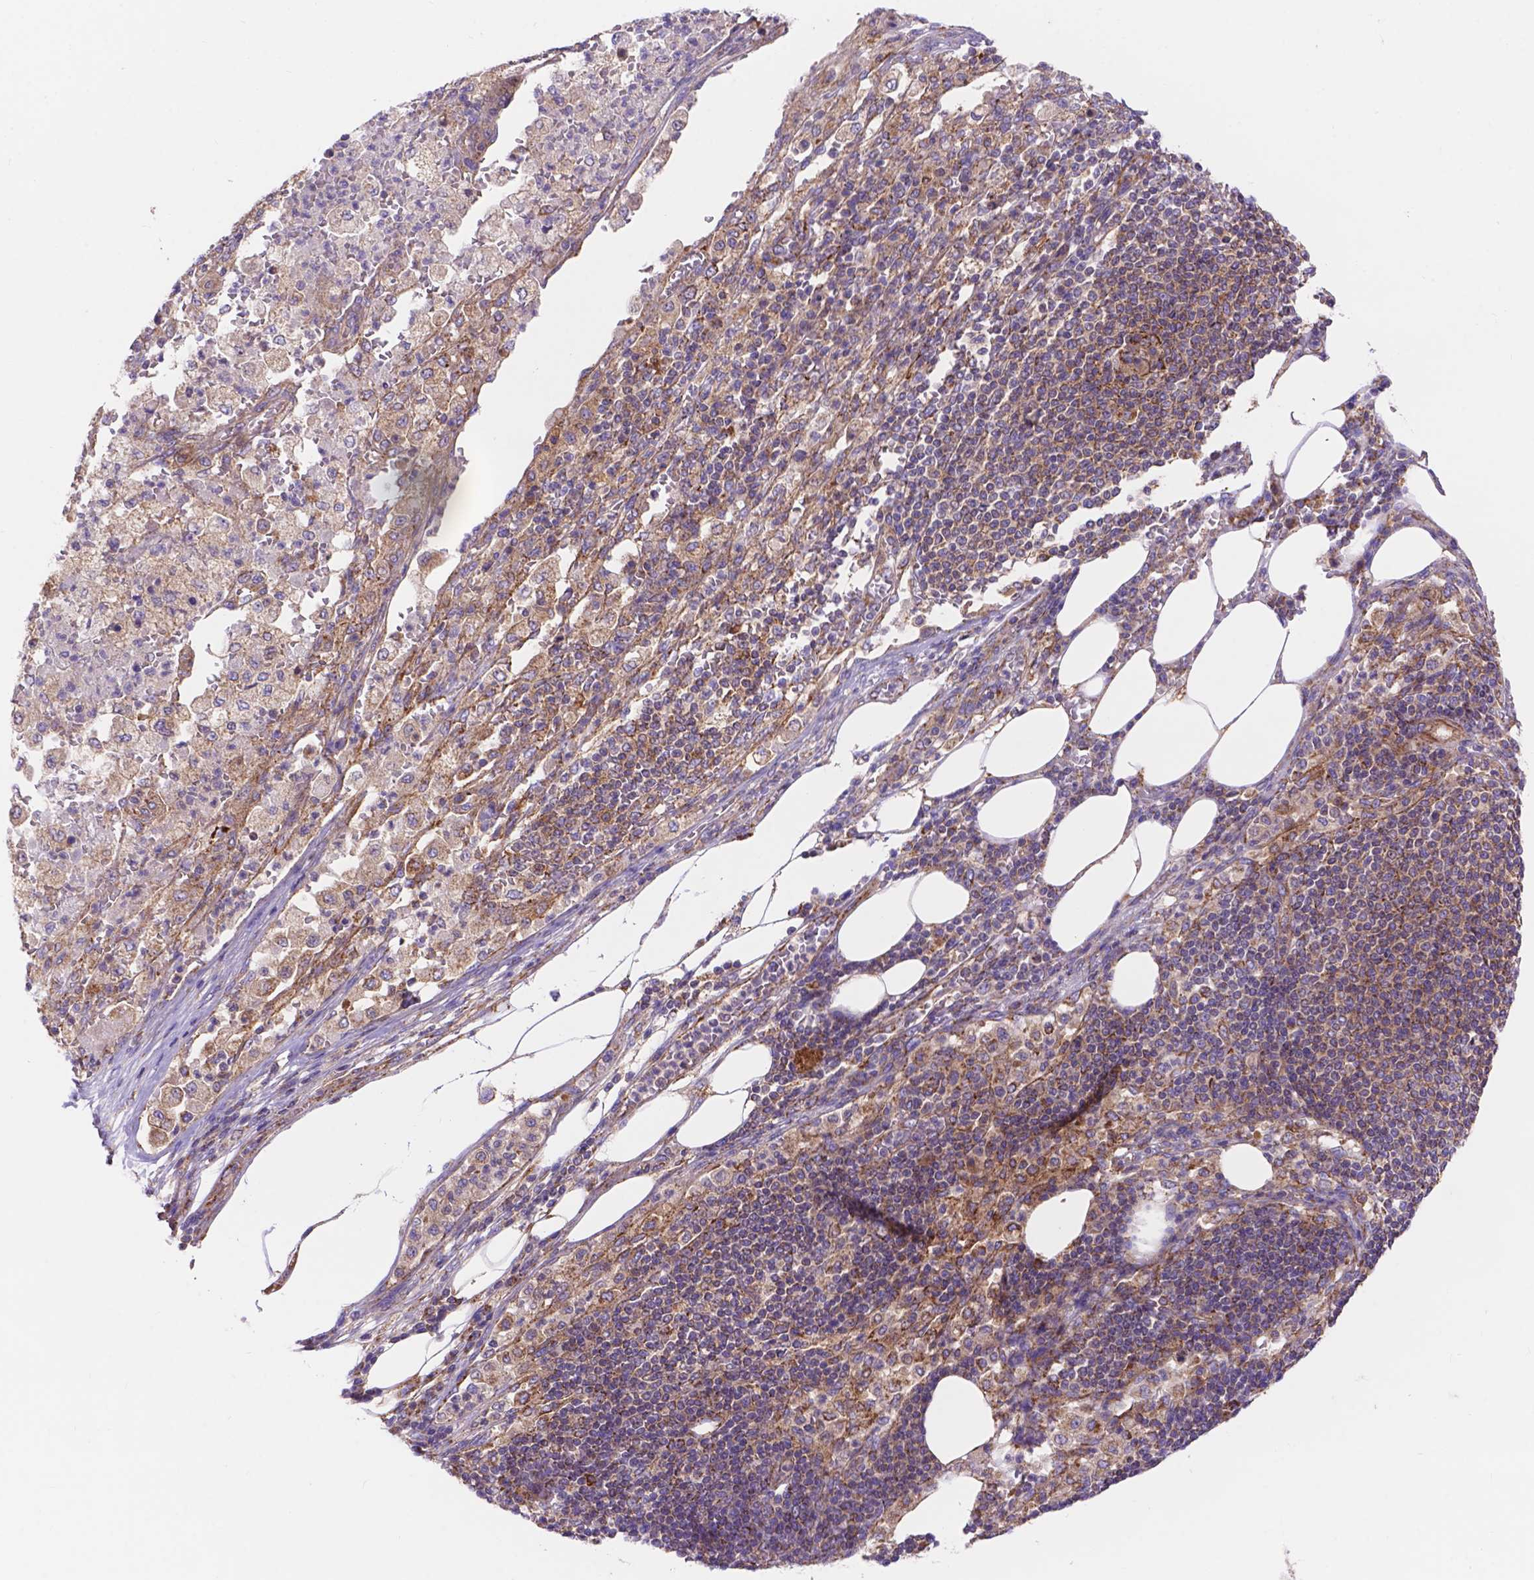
{"staining": {"intensity": "moderate", "quantity": "<25%", "location": "cytoplasmic/membranous"}, "tissue": "pancreatic cancer", "cell_type": "Tumor cells", "image_type": "cancer", "snomed": [{"axis": "morphology", "description": "Adenocarcinoma, NOS"}, {"axis": "topography", "description": "Pancreas"}], "caption": "Human adenocarcinoma (pancreatic) stained with a brown dye reveals moderate cytoplasmic/membranous positive positivity in about <25% of tumor cells.", "gene": "AK3", "patient": {"sex": "female", "age": 61}}